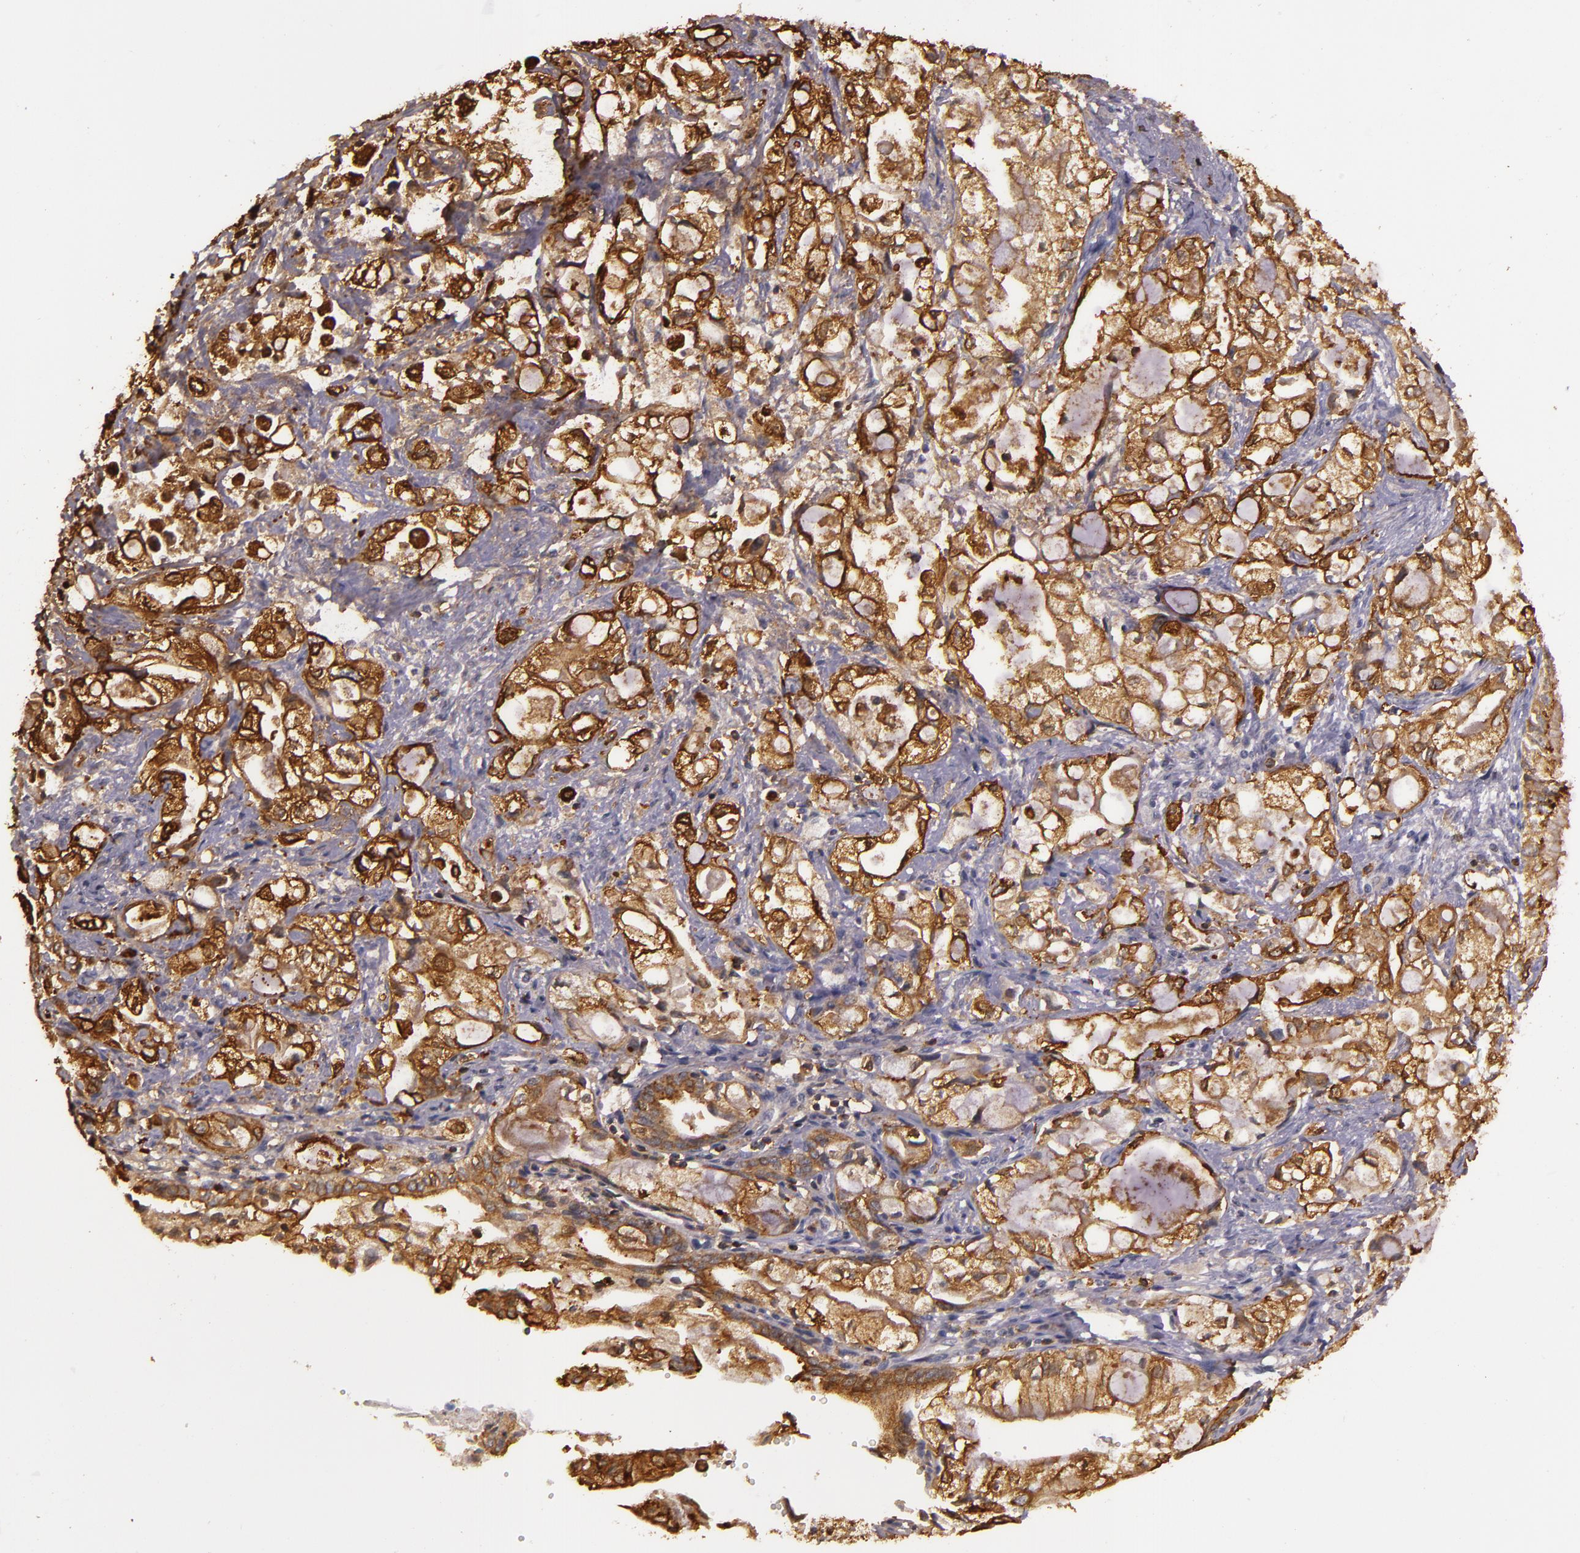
{"staining": {"intensity": "strong", "quantity": ">75%", "location": "cytoplasmic/membranous"}, "tissue": "pancreatic cancer", "cell_type": "Tumor cells", "image_type": "cancer", "snomed": [{"axis": "morphology", "description": "Adenocarcinoma, NOS"}, {"axis": "topography", "description": "Pancreas"}], "caption": "High-power microscopy captured an IHC photomicrograph of adenocarcinoma (pancreatic), revealing strong cytoplasmic/membranous positivity in about >75% of tumor cells. Using DAB (3,3'-diaminobenzidine) (brown) and hematoxylin (blue) stains, captured at high magnification using brightfield microscopy.", "gene": "SLC9A3R1", "patient": {"sex": "male", "age": 79}}